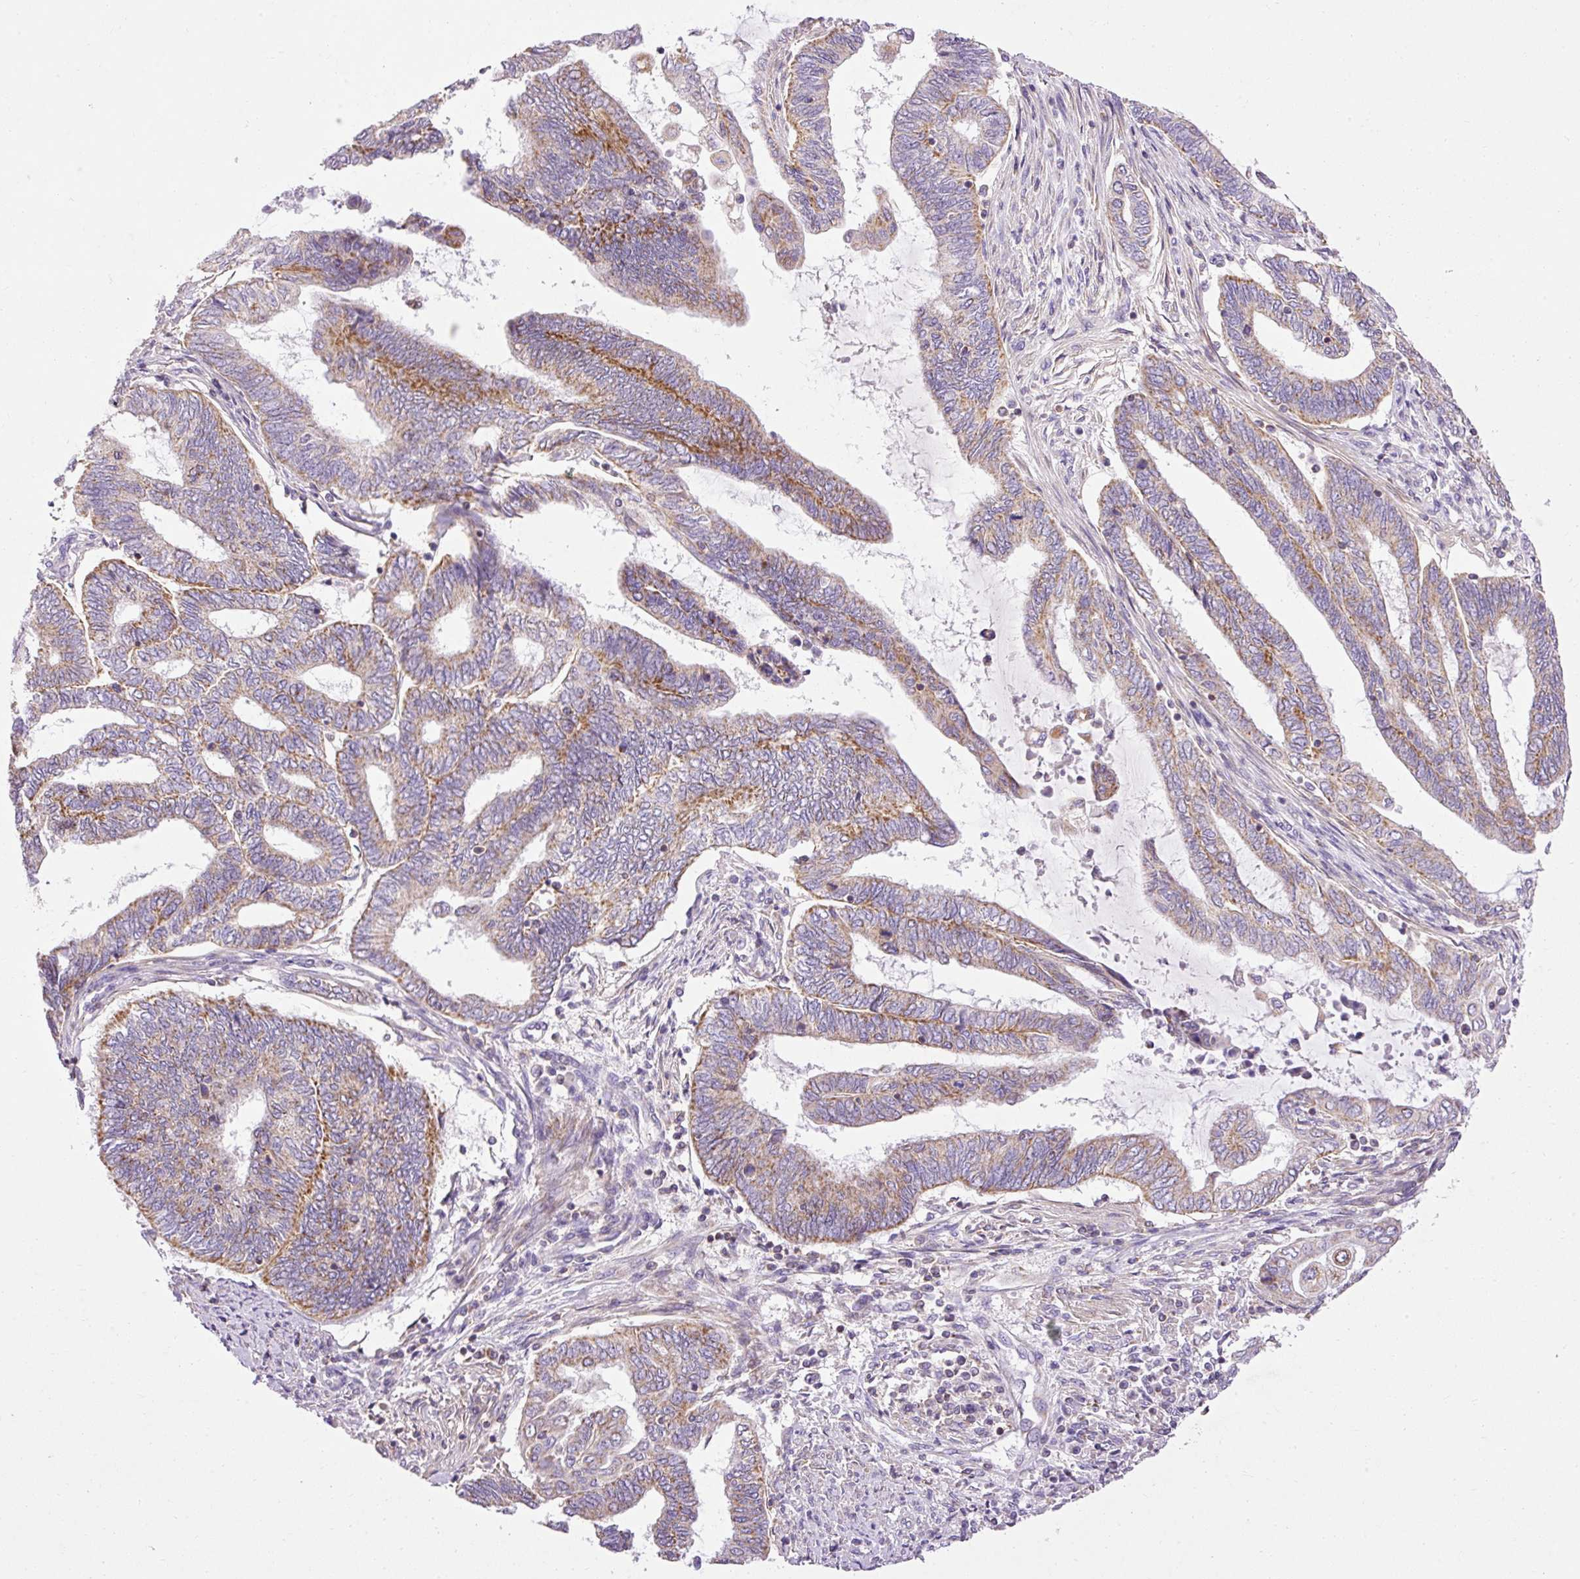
{"staining": {"intensity": "weak", "quantity": "25%-75%", "location": "cytoplasmic/membranous"}, "tissue": "endometrial cancer", "cell_type": "Tumor cells", "image_type": "cancer", "snomed": [{"axis": "morphology", "description": "Adenocarcinoma, NOS"}, {"axis": "topography", "description": "Uterus"}, {"axis": "topography", "description": "Endometrium"}], "caption": "Endometrial cancer (adenocarcinoma) tissue shows weak cytoplasmic/membranous staining in approximately 25%-75% of tumor cells The protein of interest is shown in brown color, while the nuclei are stained blue.", "gene": "IMMT", "patient": {"sex": "female", "age": 70}}